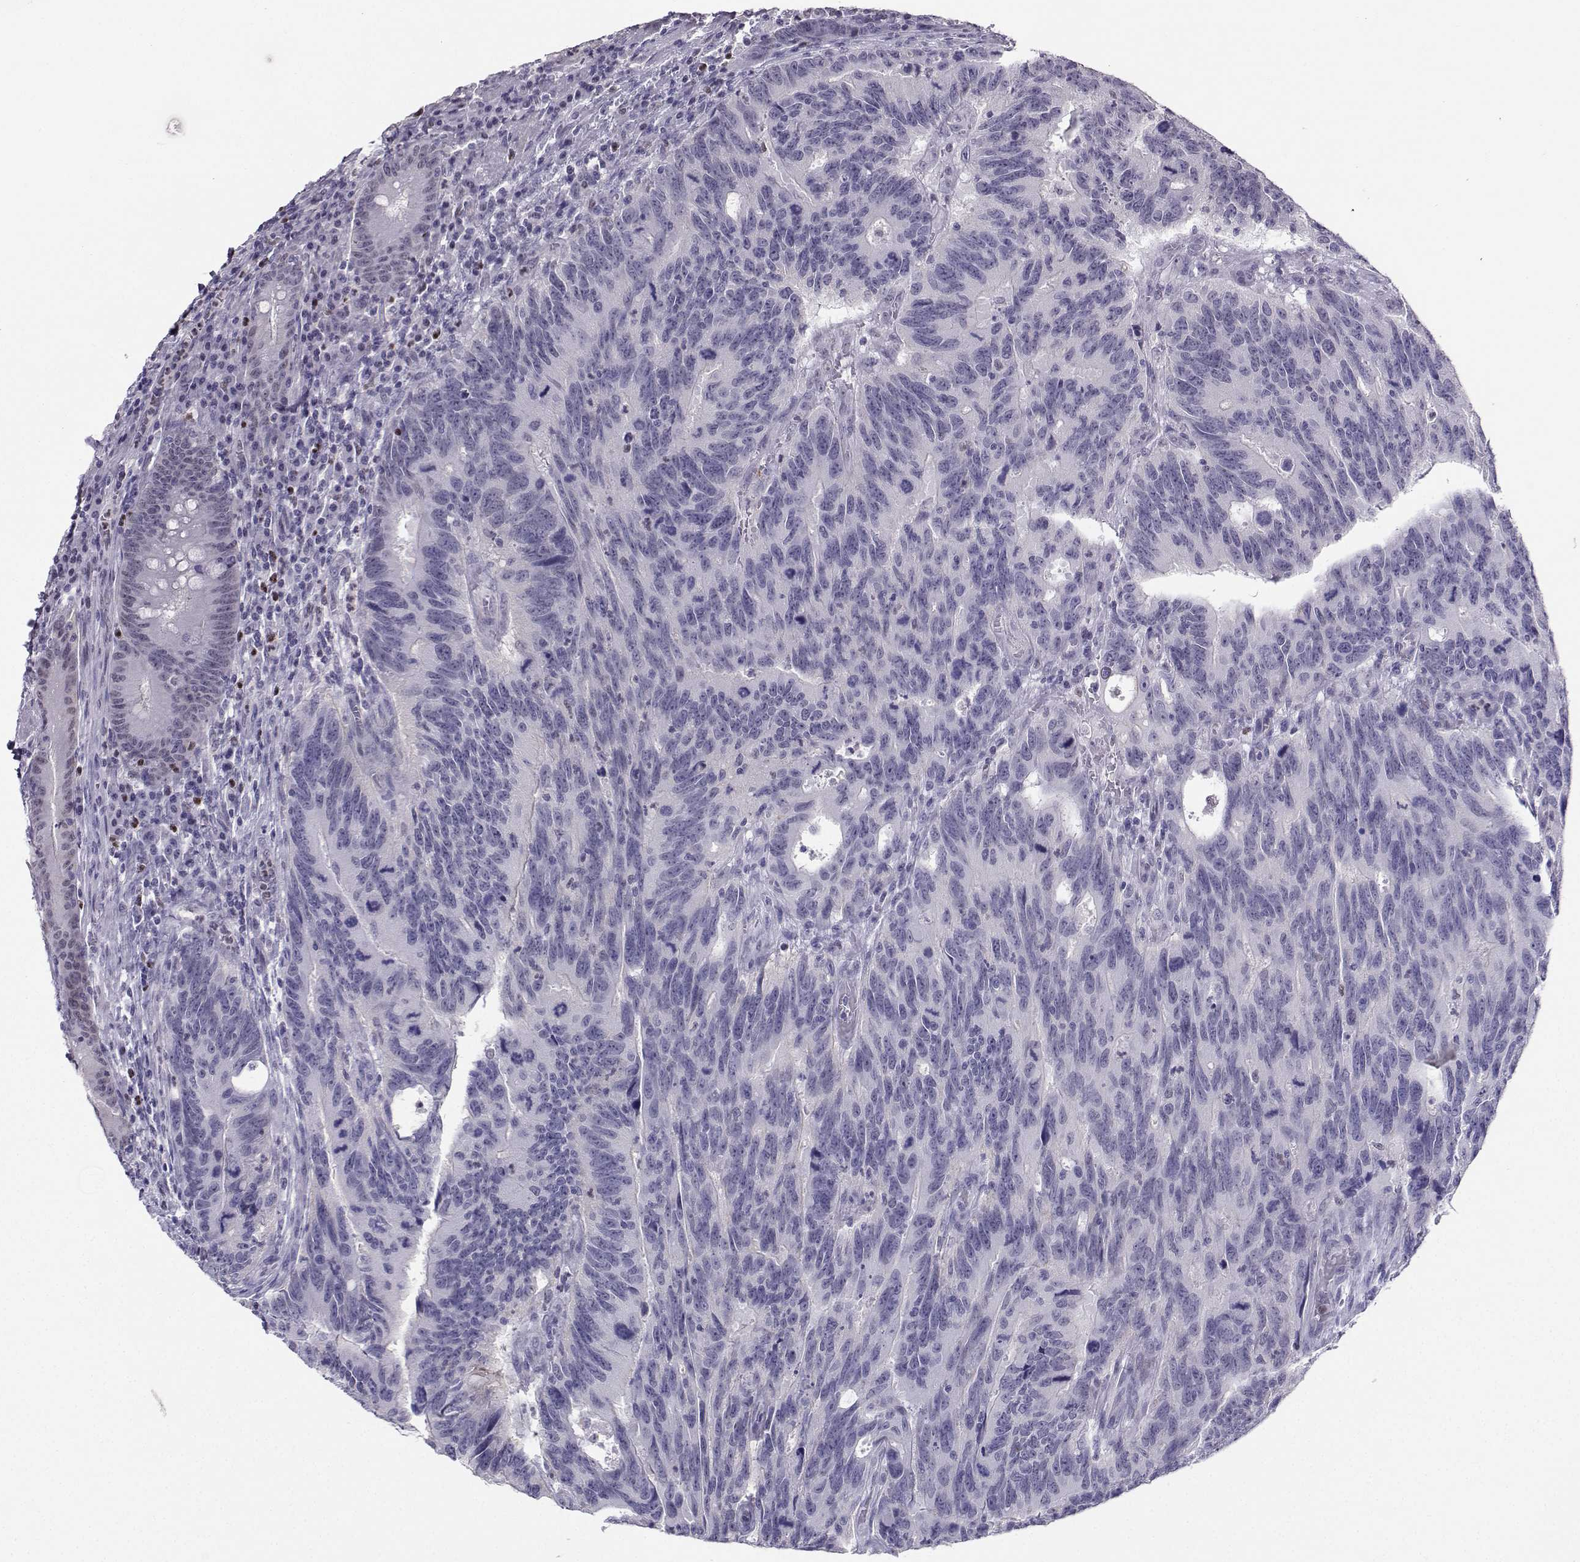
{"staining": {"intensity": "negative", "quantity": "none", "location": "none"}, "tissue": "colorectal cancer", "cell_type": "Tumor cells", "image_type": "cancer", "snomed": [{"axis": "morphology", "description": "Adenocarcinoma, NOS"}, {"axis": "topography", "description": "Colon"}], "caption": "An immunohistochemistry (IHC) photomicrograph of adenocarcinoma (colorectal) is shown. There is no staining in tumor cells of adenocarcinoma (colorectal). The staining is performed using DAB brown chromogen with nuclei counter-stained in using hematoxylin.", "gene": "TEDC2", "patient": {"sex": "female", "age": 77}}